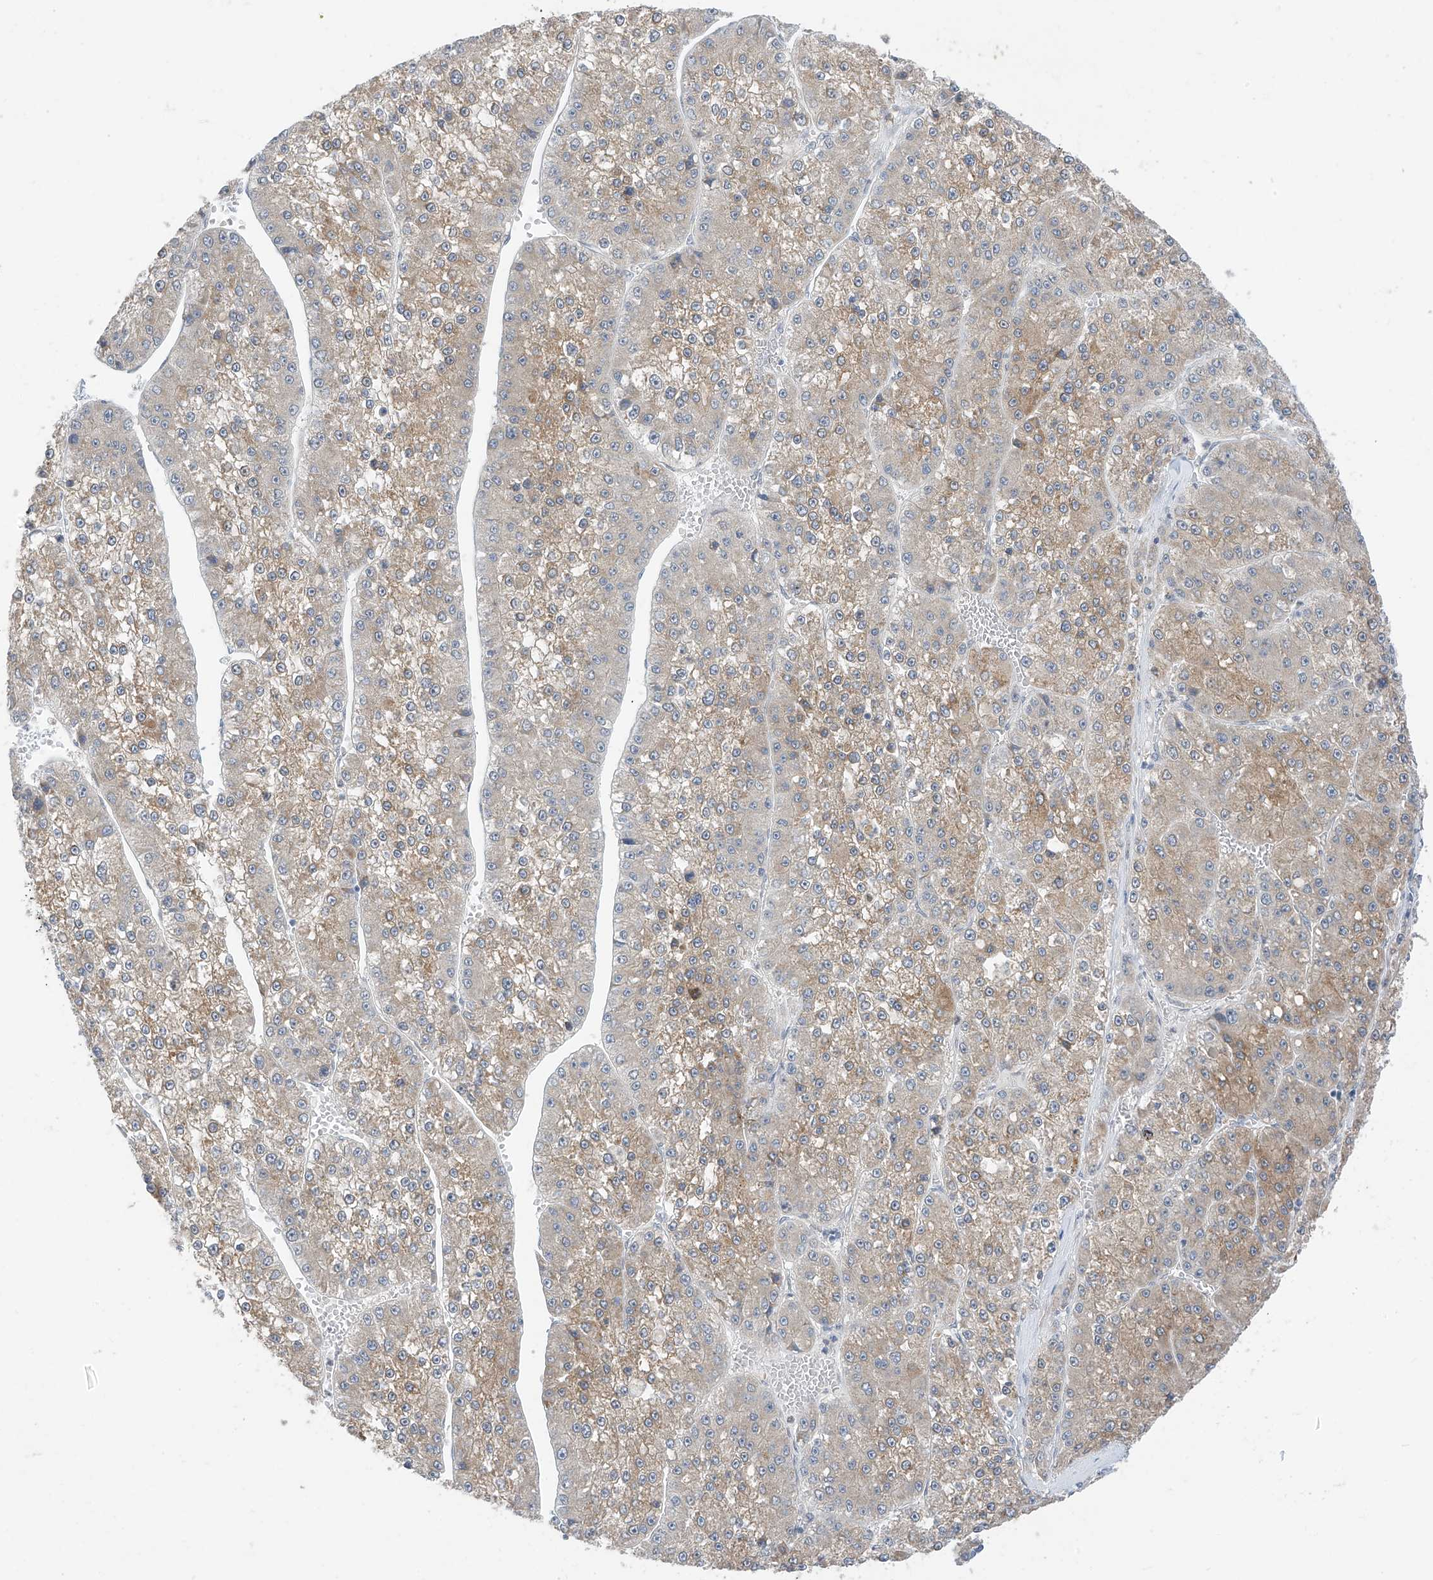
{"staining": {"intensity": "moderate", "quantity": "25%-75%", "location": "cytoplasmic/membranous"}, "tissue": "liver cancer", "cell_type": "Tumor cells", "image_type": "cancer", "snomed": [{"axis": "morphology", "description": "Carcinoma, Hepatocellular, NOS"}, {"axis": "topography", "description": "Liver"}], "caption": "Liver cancer stained with a protein marker shows moderate staining in tumor cells.", "gene": "APLF", "patient": {"sex": "female", "age": 73}}